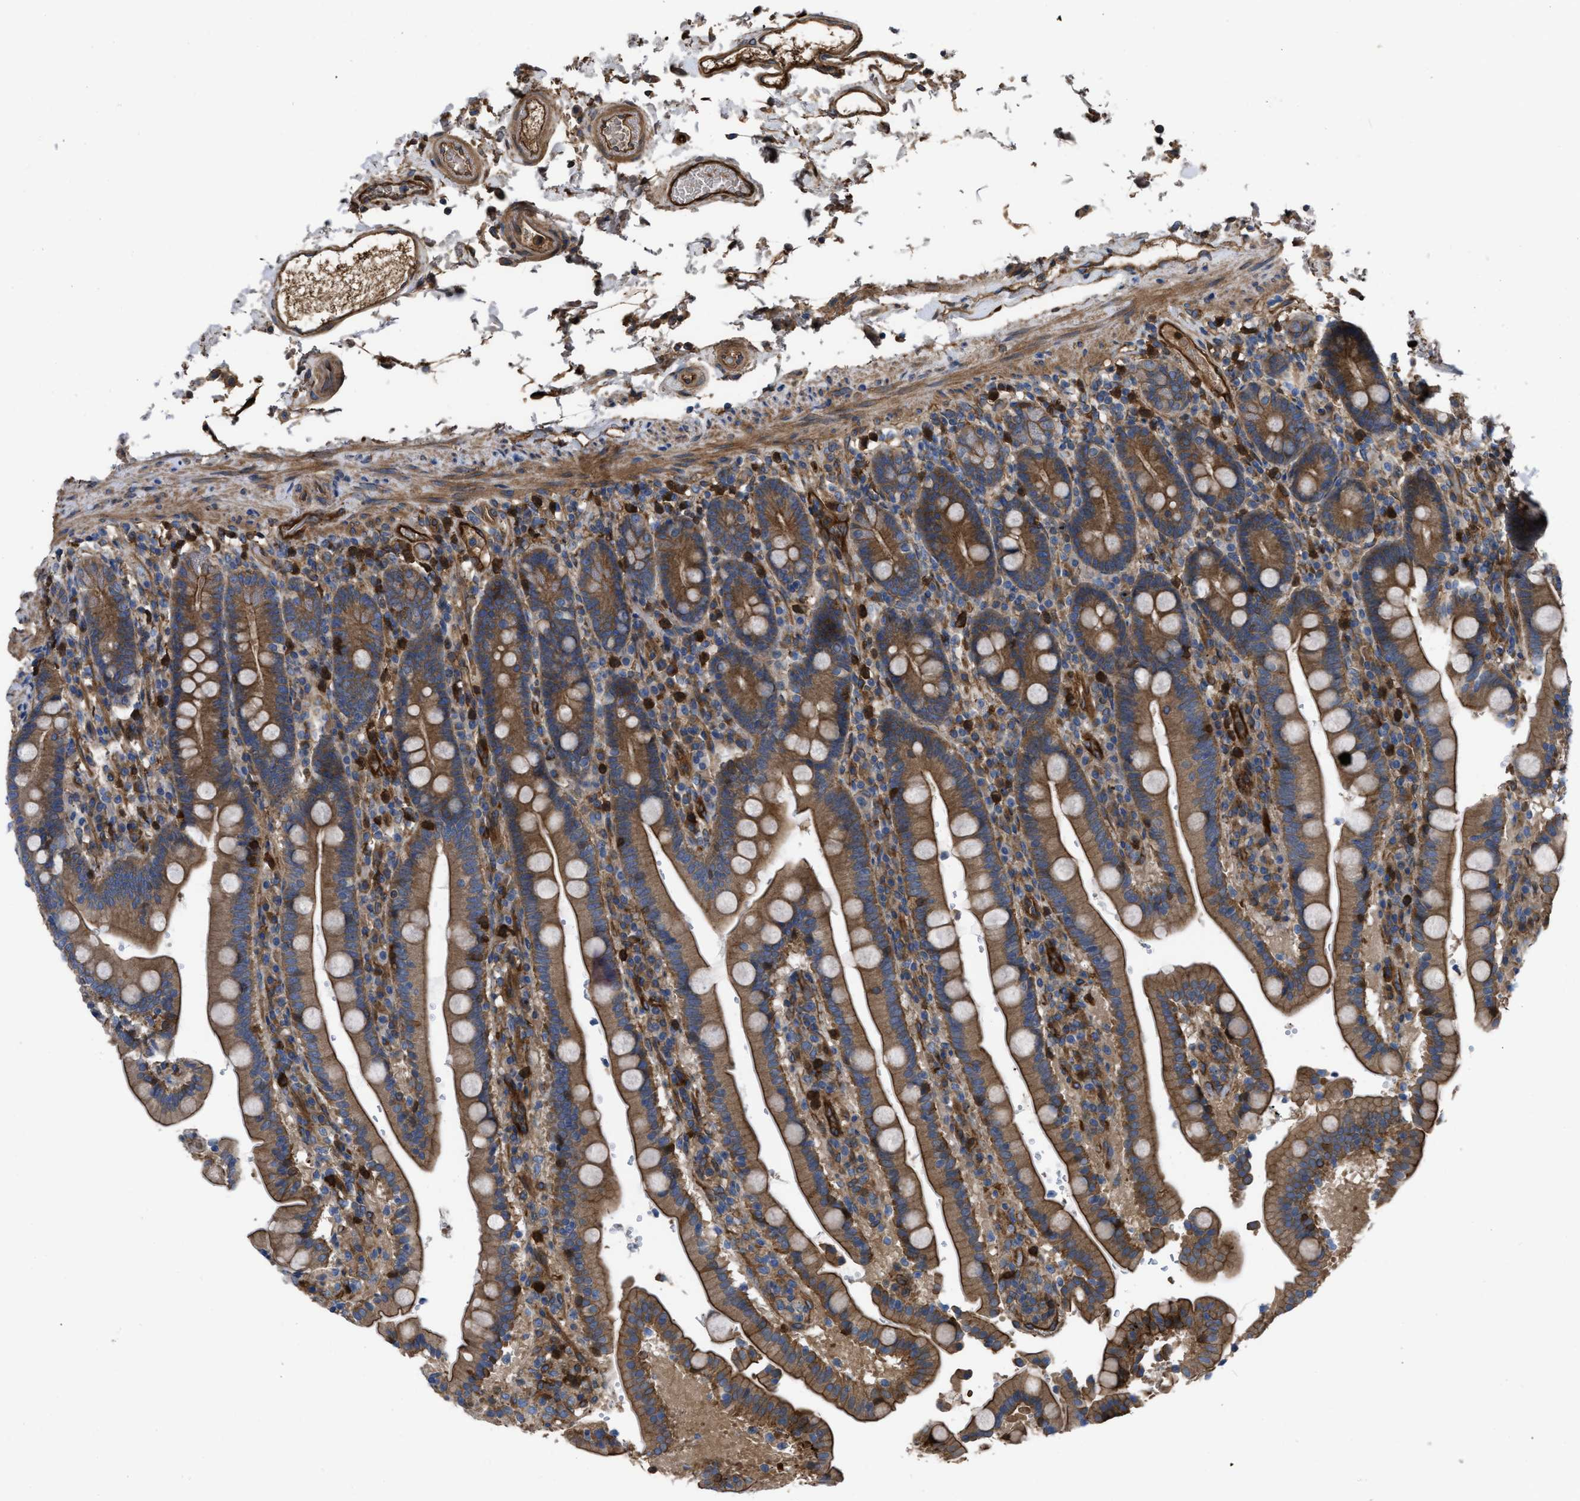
{"staining": {"intensity": "moderate", "quantity": ">75%", "location": "cytoplasmic/membranous"}, "tissue": "duodenum", "cell_type": "Glandular cells", "image_type": "normal", "snomed": [{"axis": "morphology", "description": "Normal tissue, NOS"}, {"axis": "topography", "description": "Small intestine, NOS"}], "caption": "A histopathology image of duodenum stained for a protein exhibits moderate cytoplasmic/membranous brown staining in glandular cells. (IHC, brightfield microscopy, high magnification).", "gene": "TRIOBP", "patient": {"sex": "female", "age": 71}}